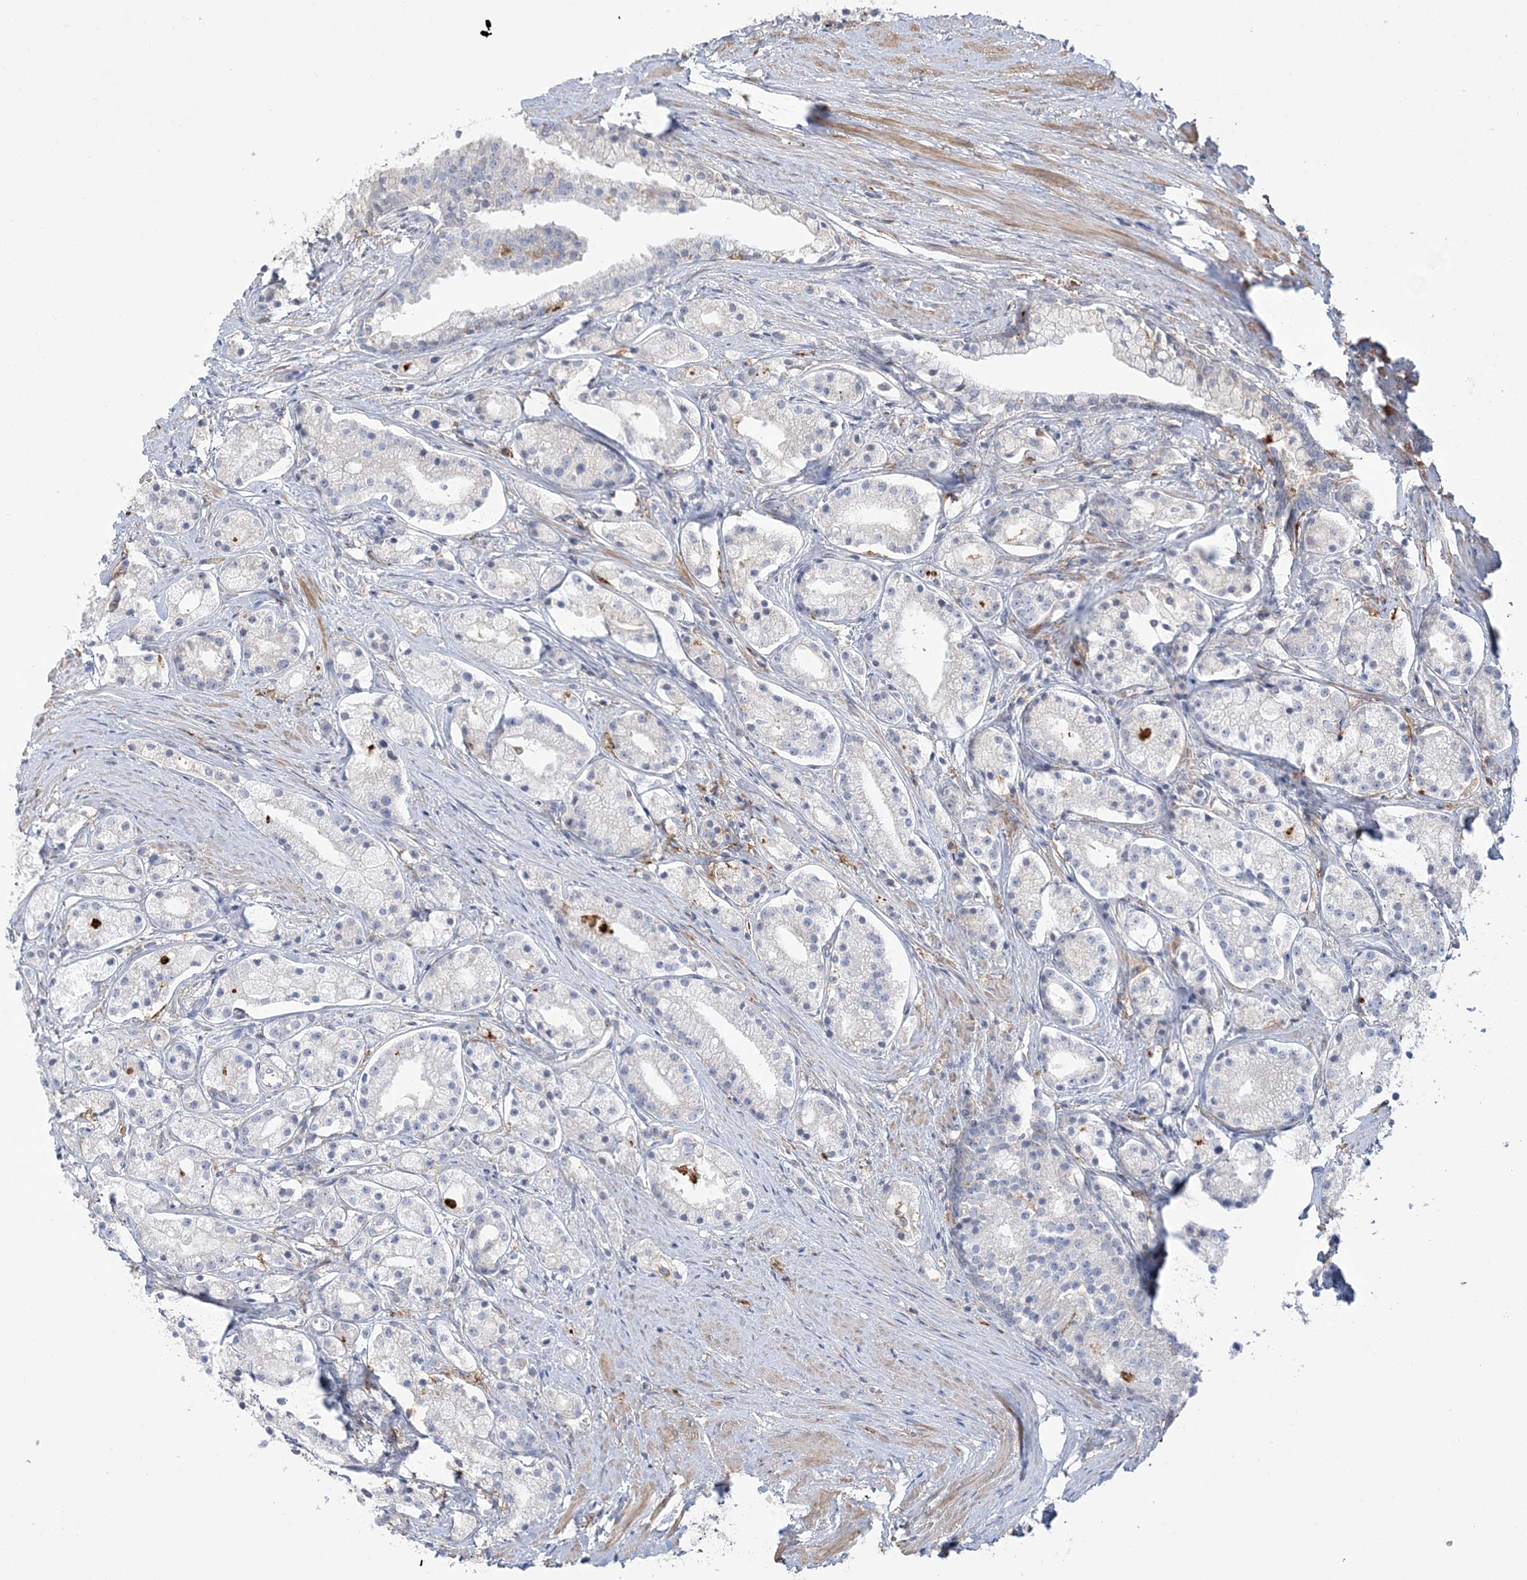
{"staining": {"intensity": "negative", "quantity": "none", "location": "none"}, "tissue": "prostate cancer", "cell_type": "Tumor cells", "image_type": "cancer", "snomed": [{"axis": "morphology", "description": "Adenocarcinoma, High grade"}, {"axis": "topography", "description": "Prostate"}], "caption": "Immunohistochemical staining of prostate cancer (high-grade adenocarcinoma) exhibits no significant expression in tumor cells.", "gene": "HAAO", "patient": {"sex": "male", "age": 69}}